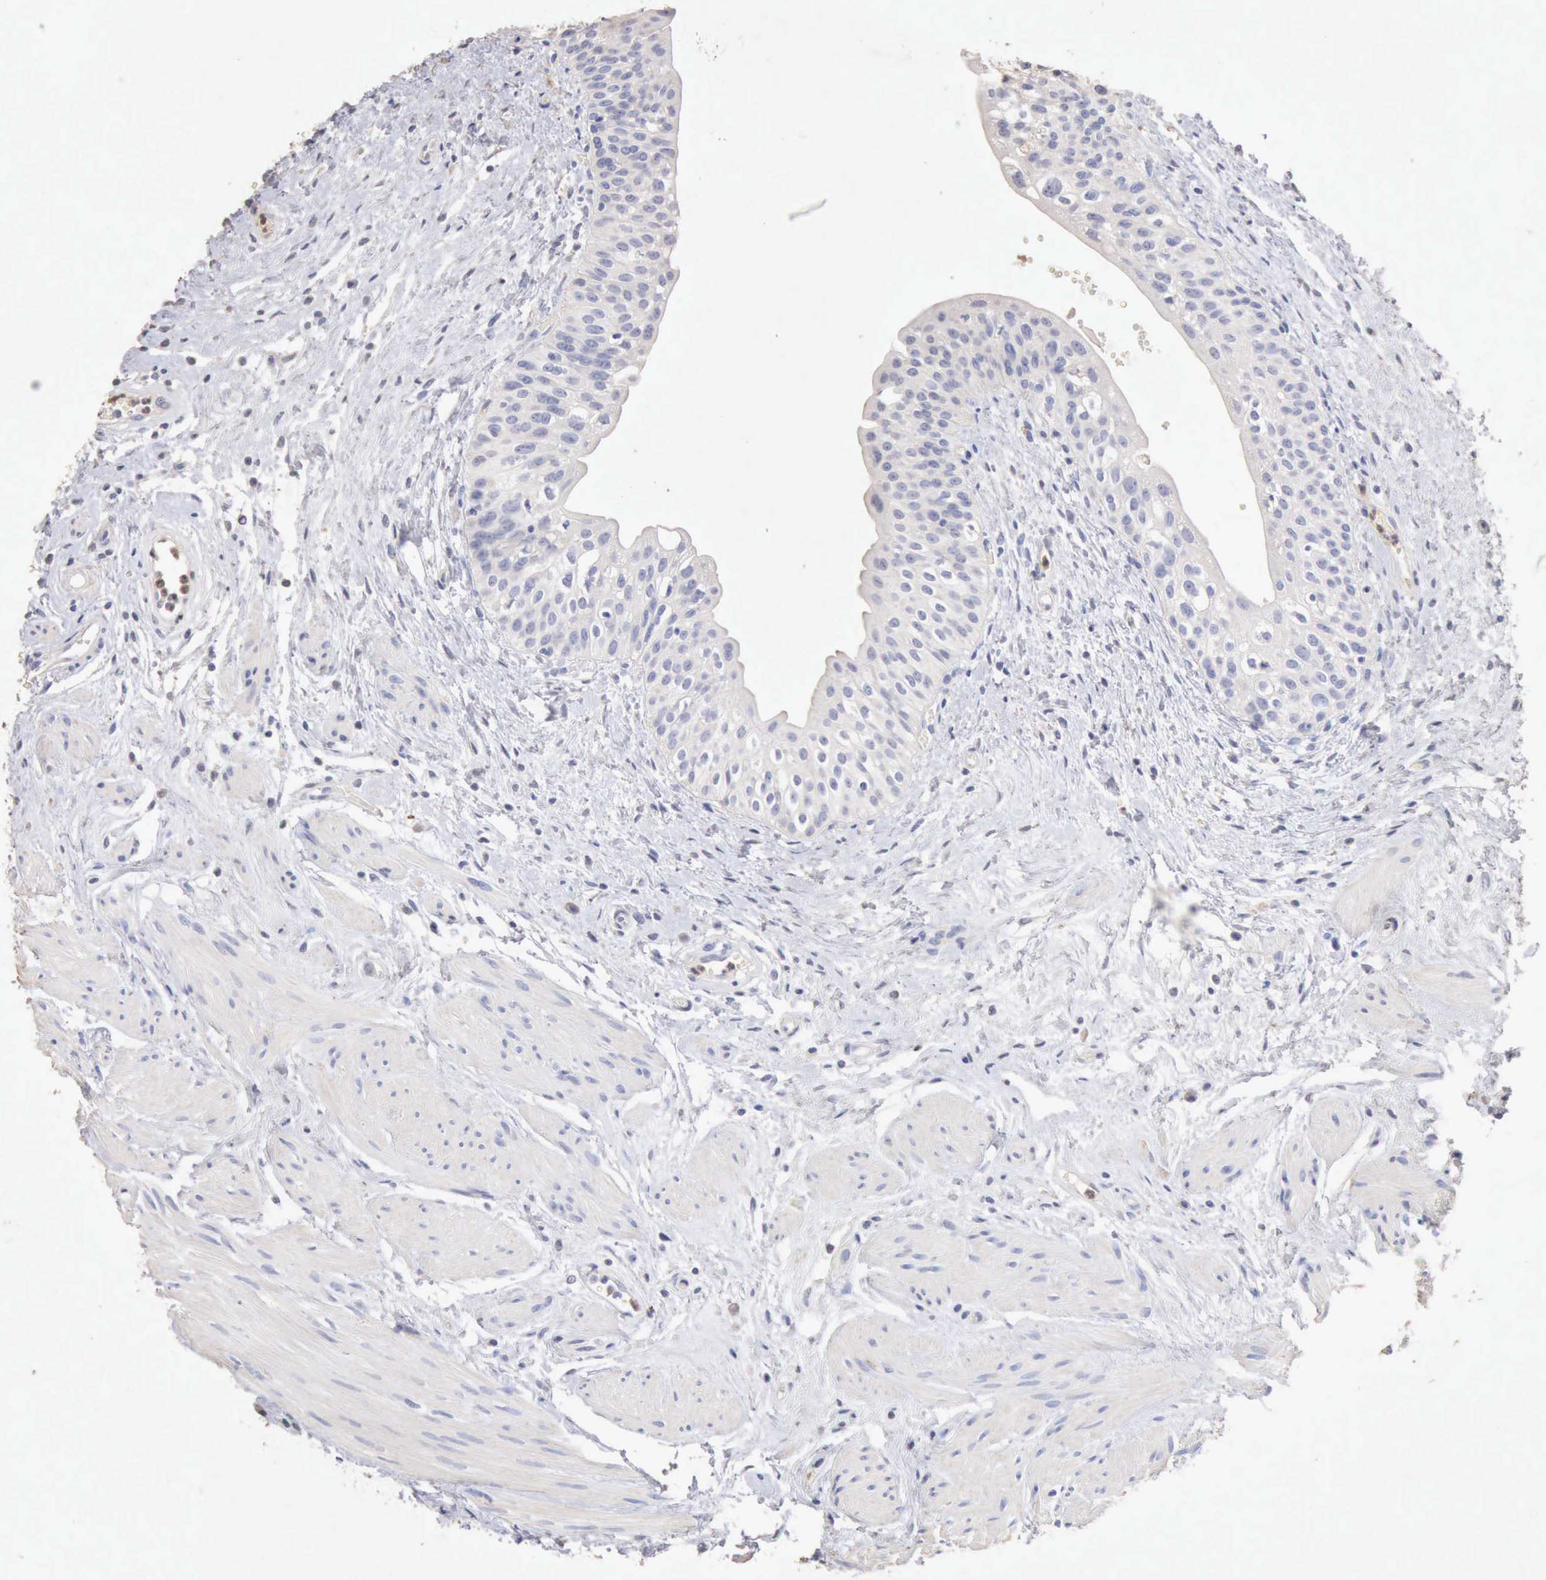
{"staining": {"intensity": "negative", "quantity": "none", "location": "none"}, "tissue": "urinary bladder", "cell_type": "Urothelial cells", "image_type": "normal", "snomed": [{"axis": "morphology", "description": "Normal tissue, NOS"}, {"axis": "topography", "description": "Urinary bladder"}], "caption": "Immunohistochemistry photomicrograph of normal urinary bladder: human urinary bladder stained with DAB reveals no significant protein positivity in urothelial cells. The staining is performed using DAB brown chromogen with nuclei counter-stained in using hematoxylin.", "gene": "KRT6B", "patient": {"sex": "female", "age": 55}}